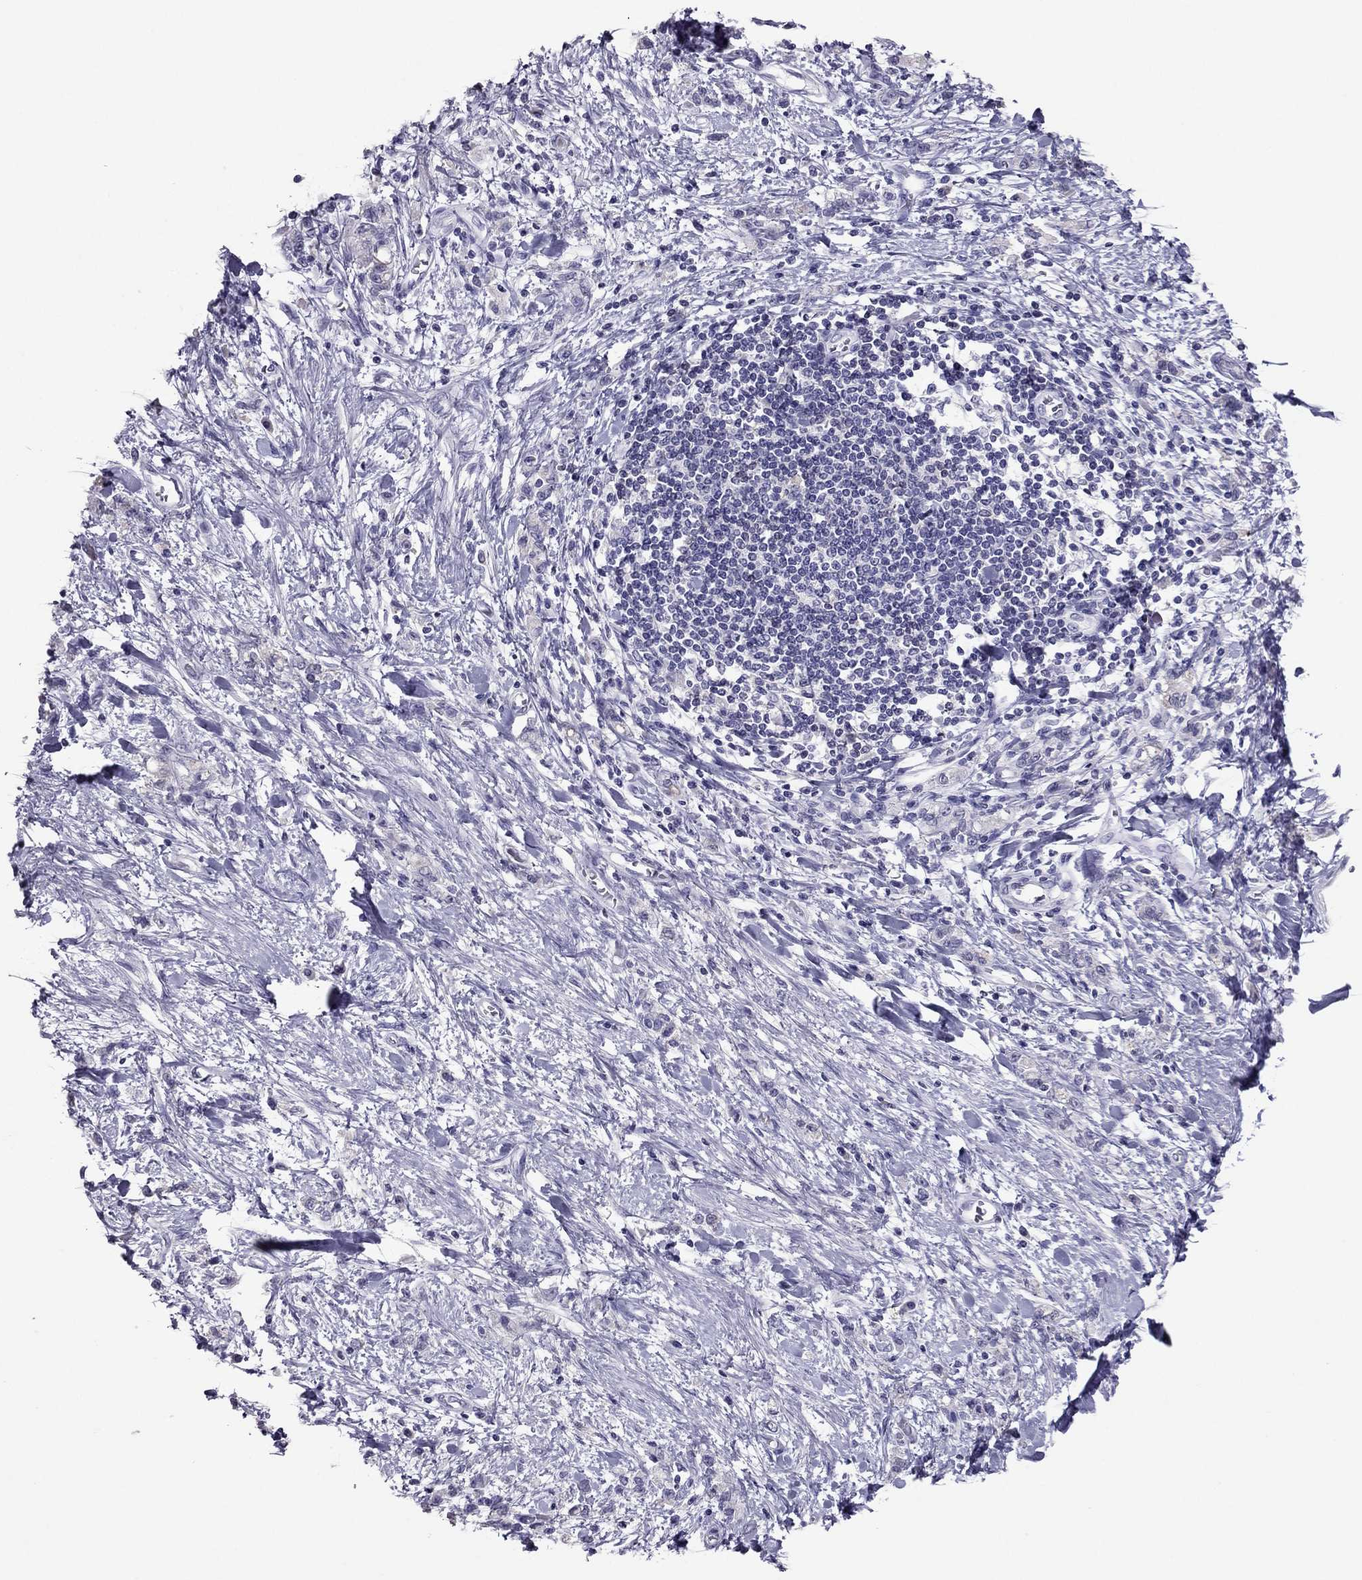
{"staining": {"intensity": "negative", "quantity": "none", "location": "none"}, "tissue": "stomach cancer", "cell_type": "Tumor cells", "image_type": "cancer", "snomed": [{"axis": "morphology", "description": "Adenocarcinoma, NOS"}, {"axis": "topography", "description": "Stomach"}], "caption": "Immunohistochemical staining of human stomach cancer (adenocarcinoma) exhibits no significant staining in tumor cells. (DAB (3,3'-diaminobenzidine) immunohistochemistry (IHC), high magnification).", "gene": "RGS8", "patient": {"sex": "male", "age": 77}}